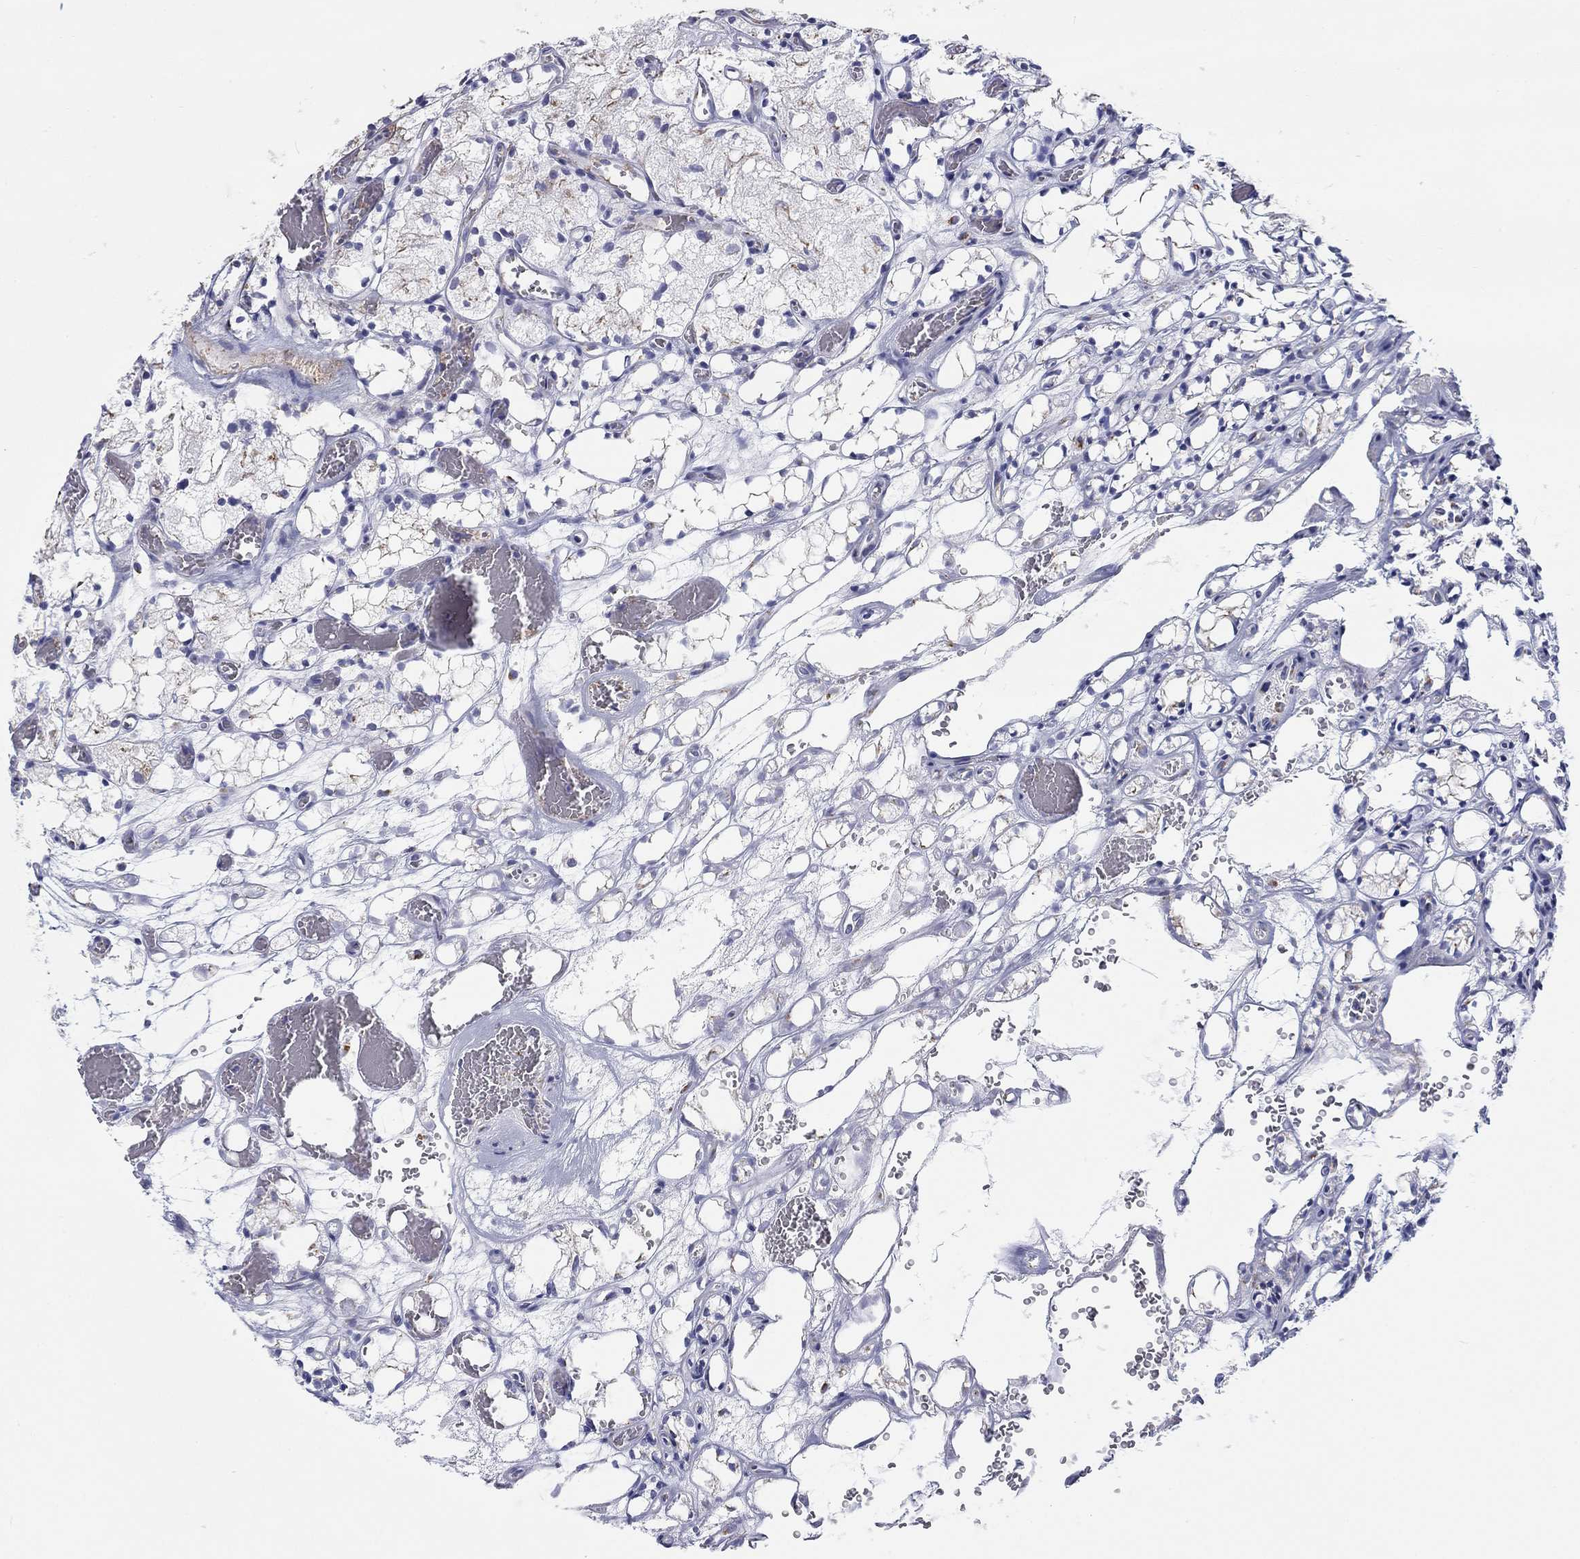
{"staining": {"intensity": "negative", "quantity": "none", "location": "none"}, "tissue": "renal cancer", "cell_type": "Tumor cells", "image_type": "cancer", "snomed": [{"axis": "morphology", "description": "Adenocarcinoma, NOS"}, {"axis": "topography", "description": "Kidney"}], "caption": "High magnification brightfield microscopy of renal cancer (adenocarcinoma) stained with DAB (3,3'-diaminobenzidine) (brown) and counterstained with hematoxylin (blue): tumor cells show no significant positivity.", "gene": "LRRC4C", "patient": {"sex": "female", "age": 69}}